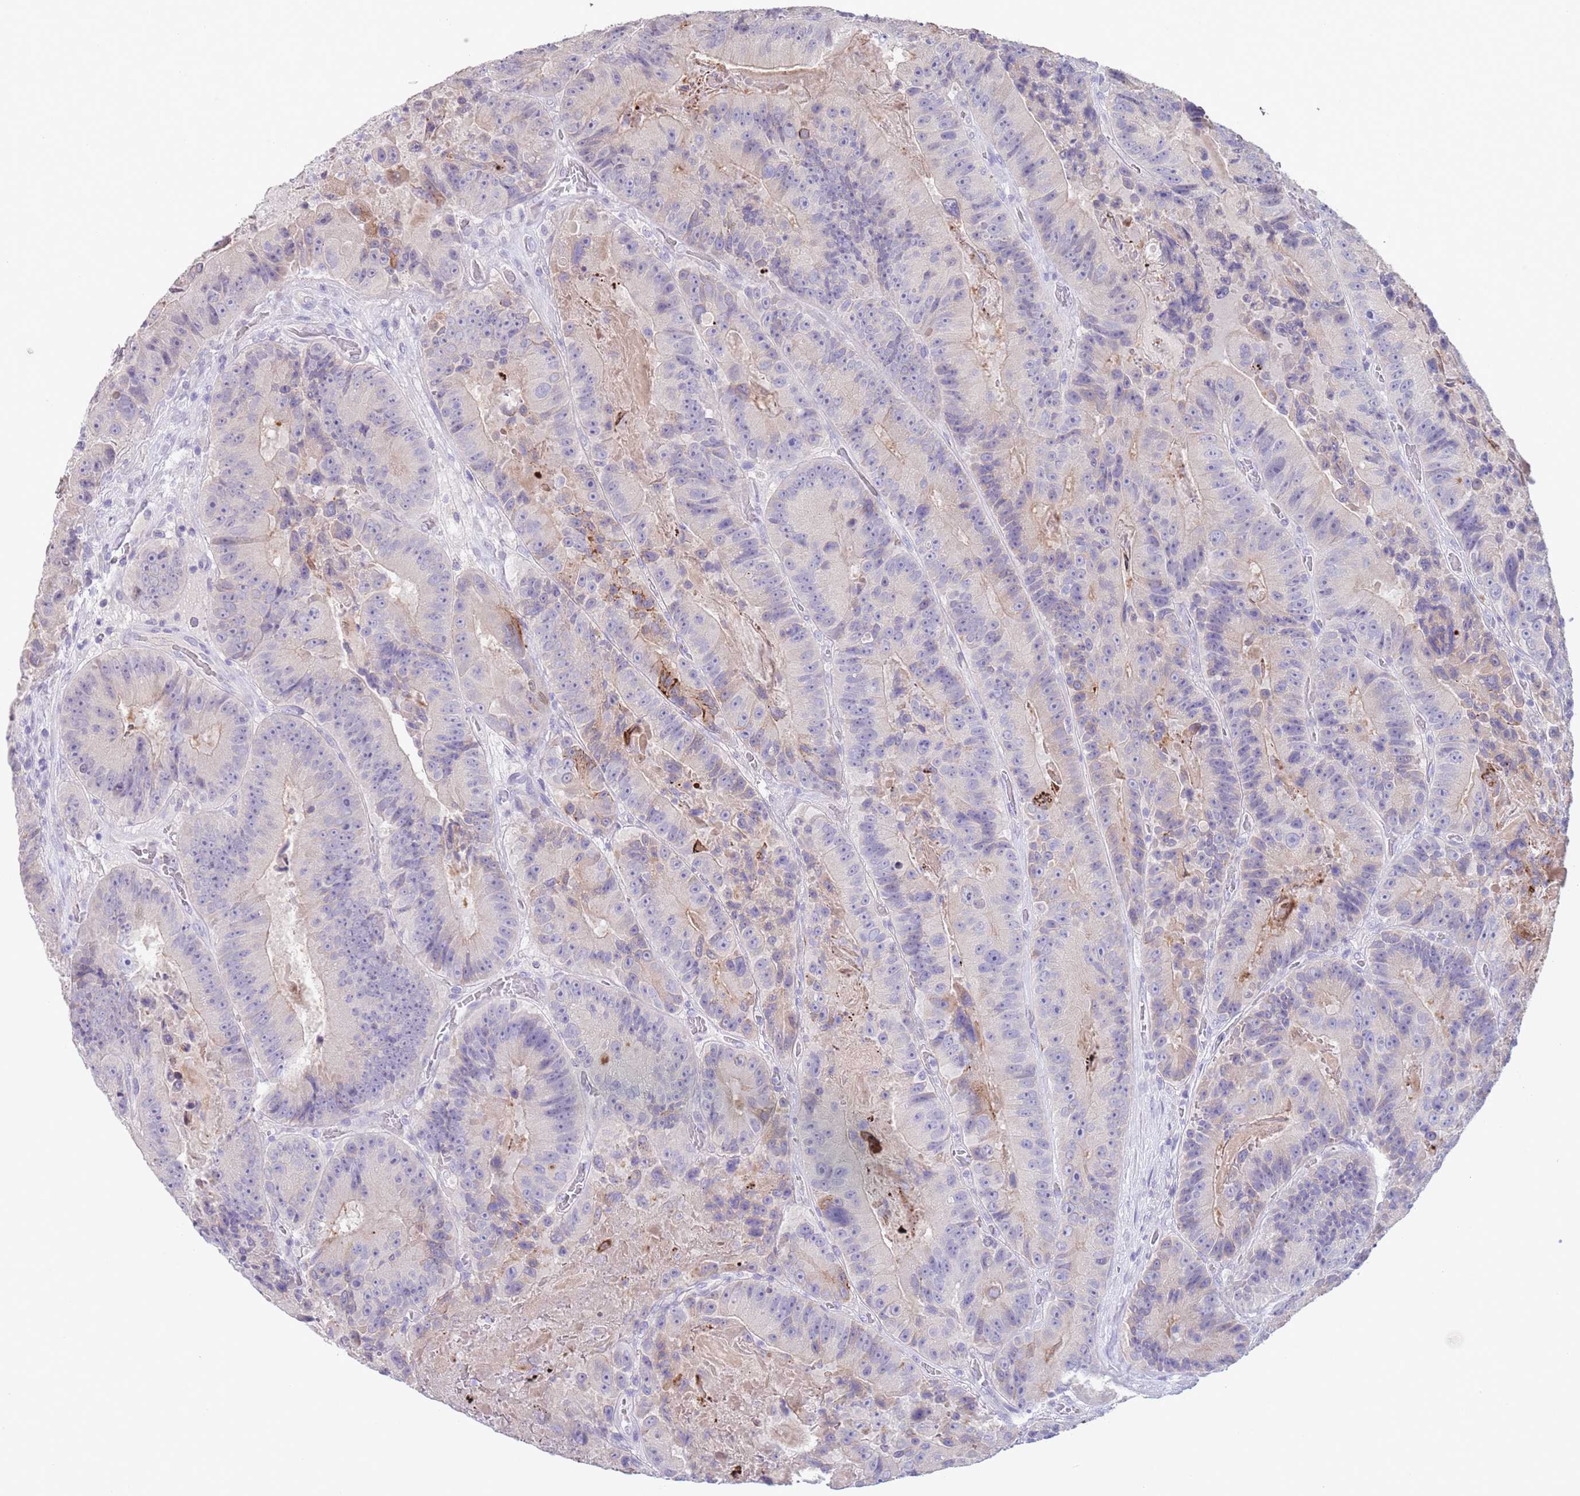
{"staining": {"intensity": "negative", "quantity": "none", "location": "none"}, "tissue": "colorectal cancer", "cell_type": "Tumor cells", "image_type": "cancer", "snomed": [{"axis": "morphology", "description": "Adenocarcinoma, NOS"}, {"axis": "topography", "description": "Colon"}], "caption": "Colorectal cancer (adenocarcinoma) was stained to show a protein in brown. There is no significant positivity in tumor cells.", "gene": "SPIRE2", "patient": {"sex": "female", "age": 86}}